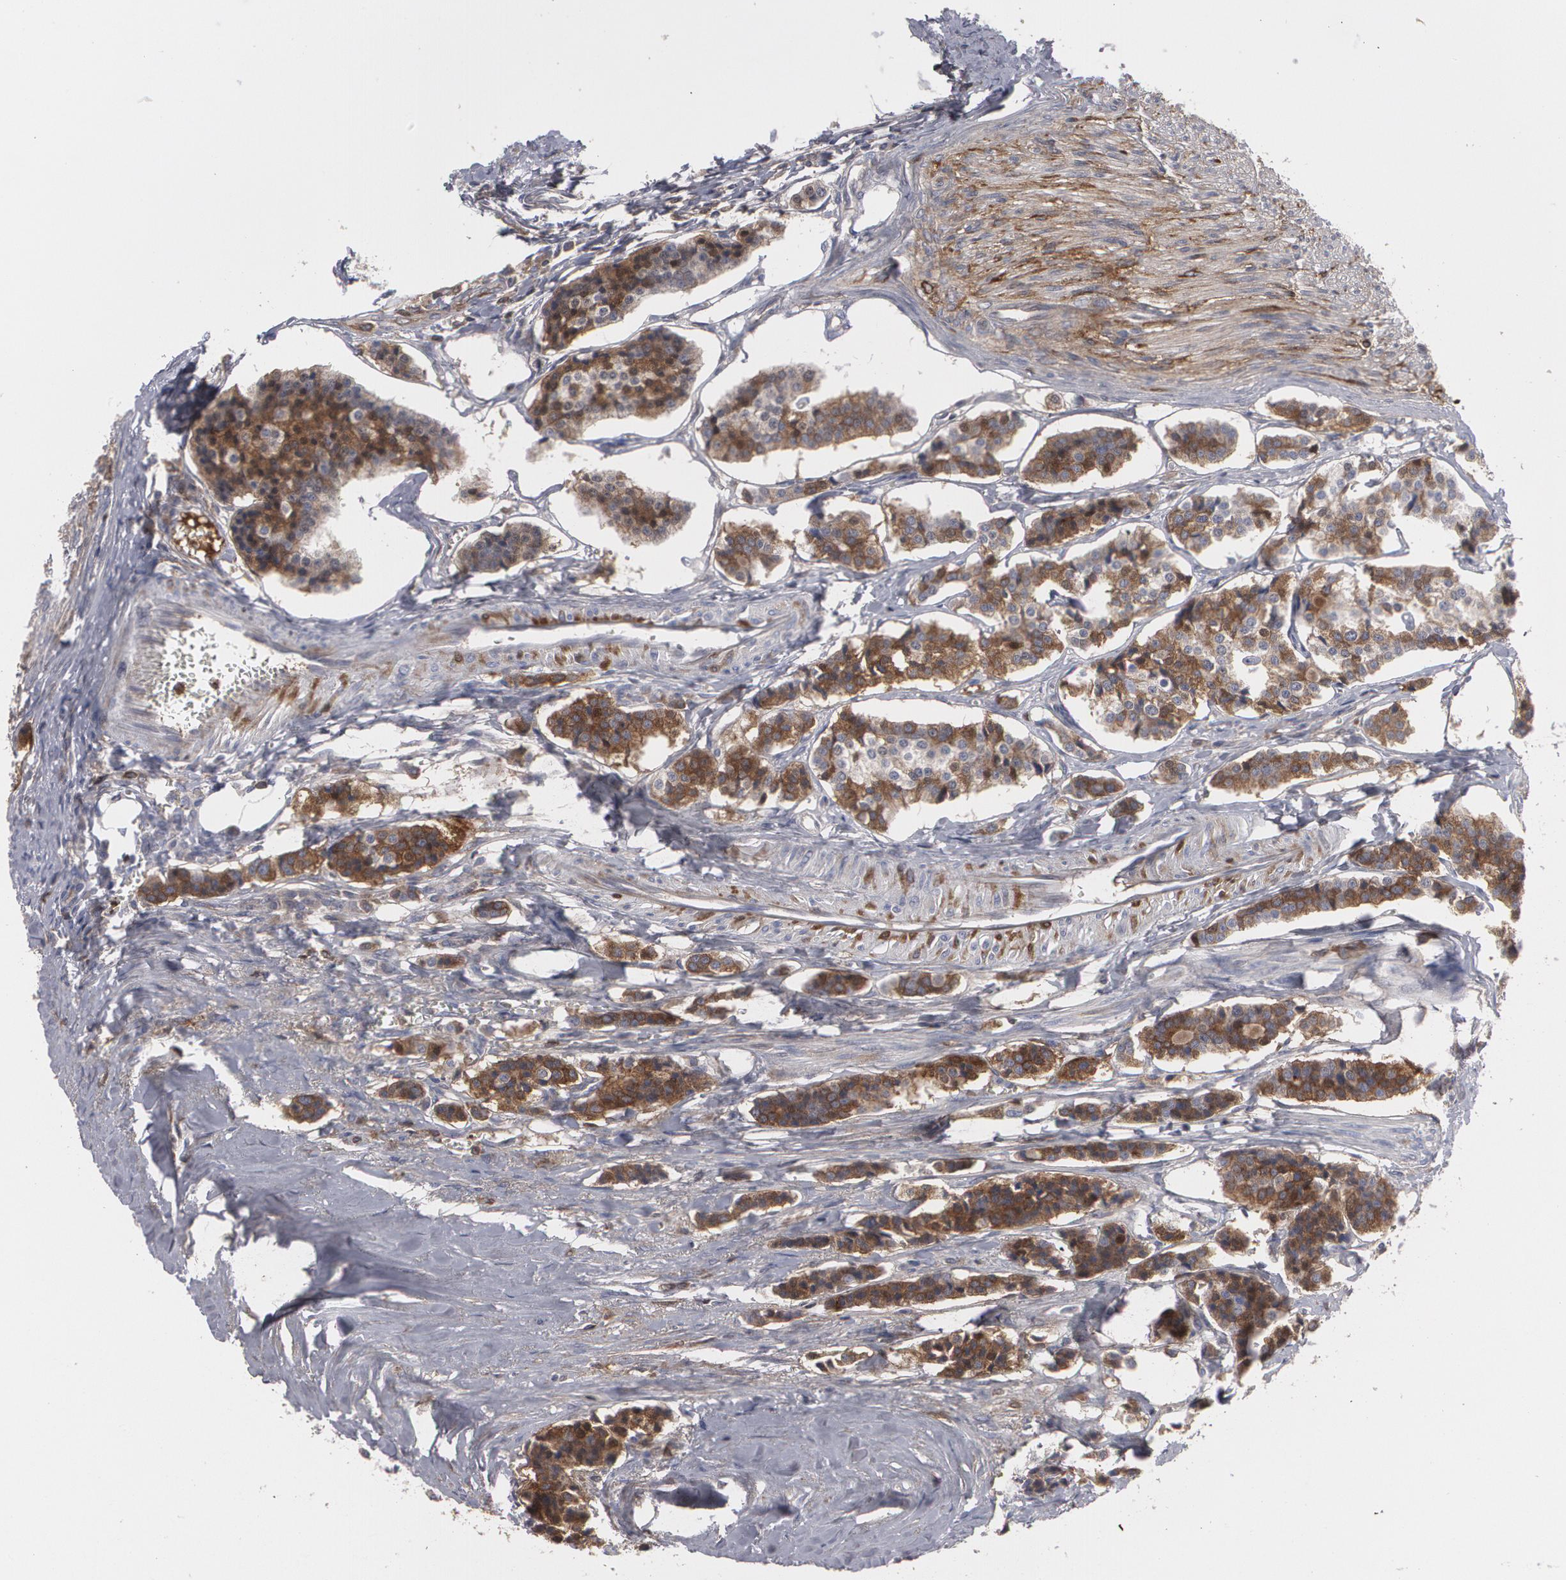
{"staining": {"intensity": "moderate", "quantity": "25%-75%", "location": "cytoplasmic/membranous"}, "tissue": "carcinoid", "cell_type": "Tumor cells", "image_type": "cancer", "snomed": [{"axis": "morphology", "description": "Carcinoid, malignant, NOS"}, {"axis": "topography", "description": "Small intestine"}], "caption": "Moderate cytoplasmic/membranous positivity for a protein is seen in approximately 25%-75% of tumor cells of carcinoid (malignant) using IHC.", "gene": "LRG1", "patient": {"sex": "male", "age": 63}}